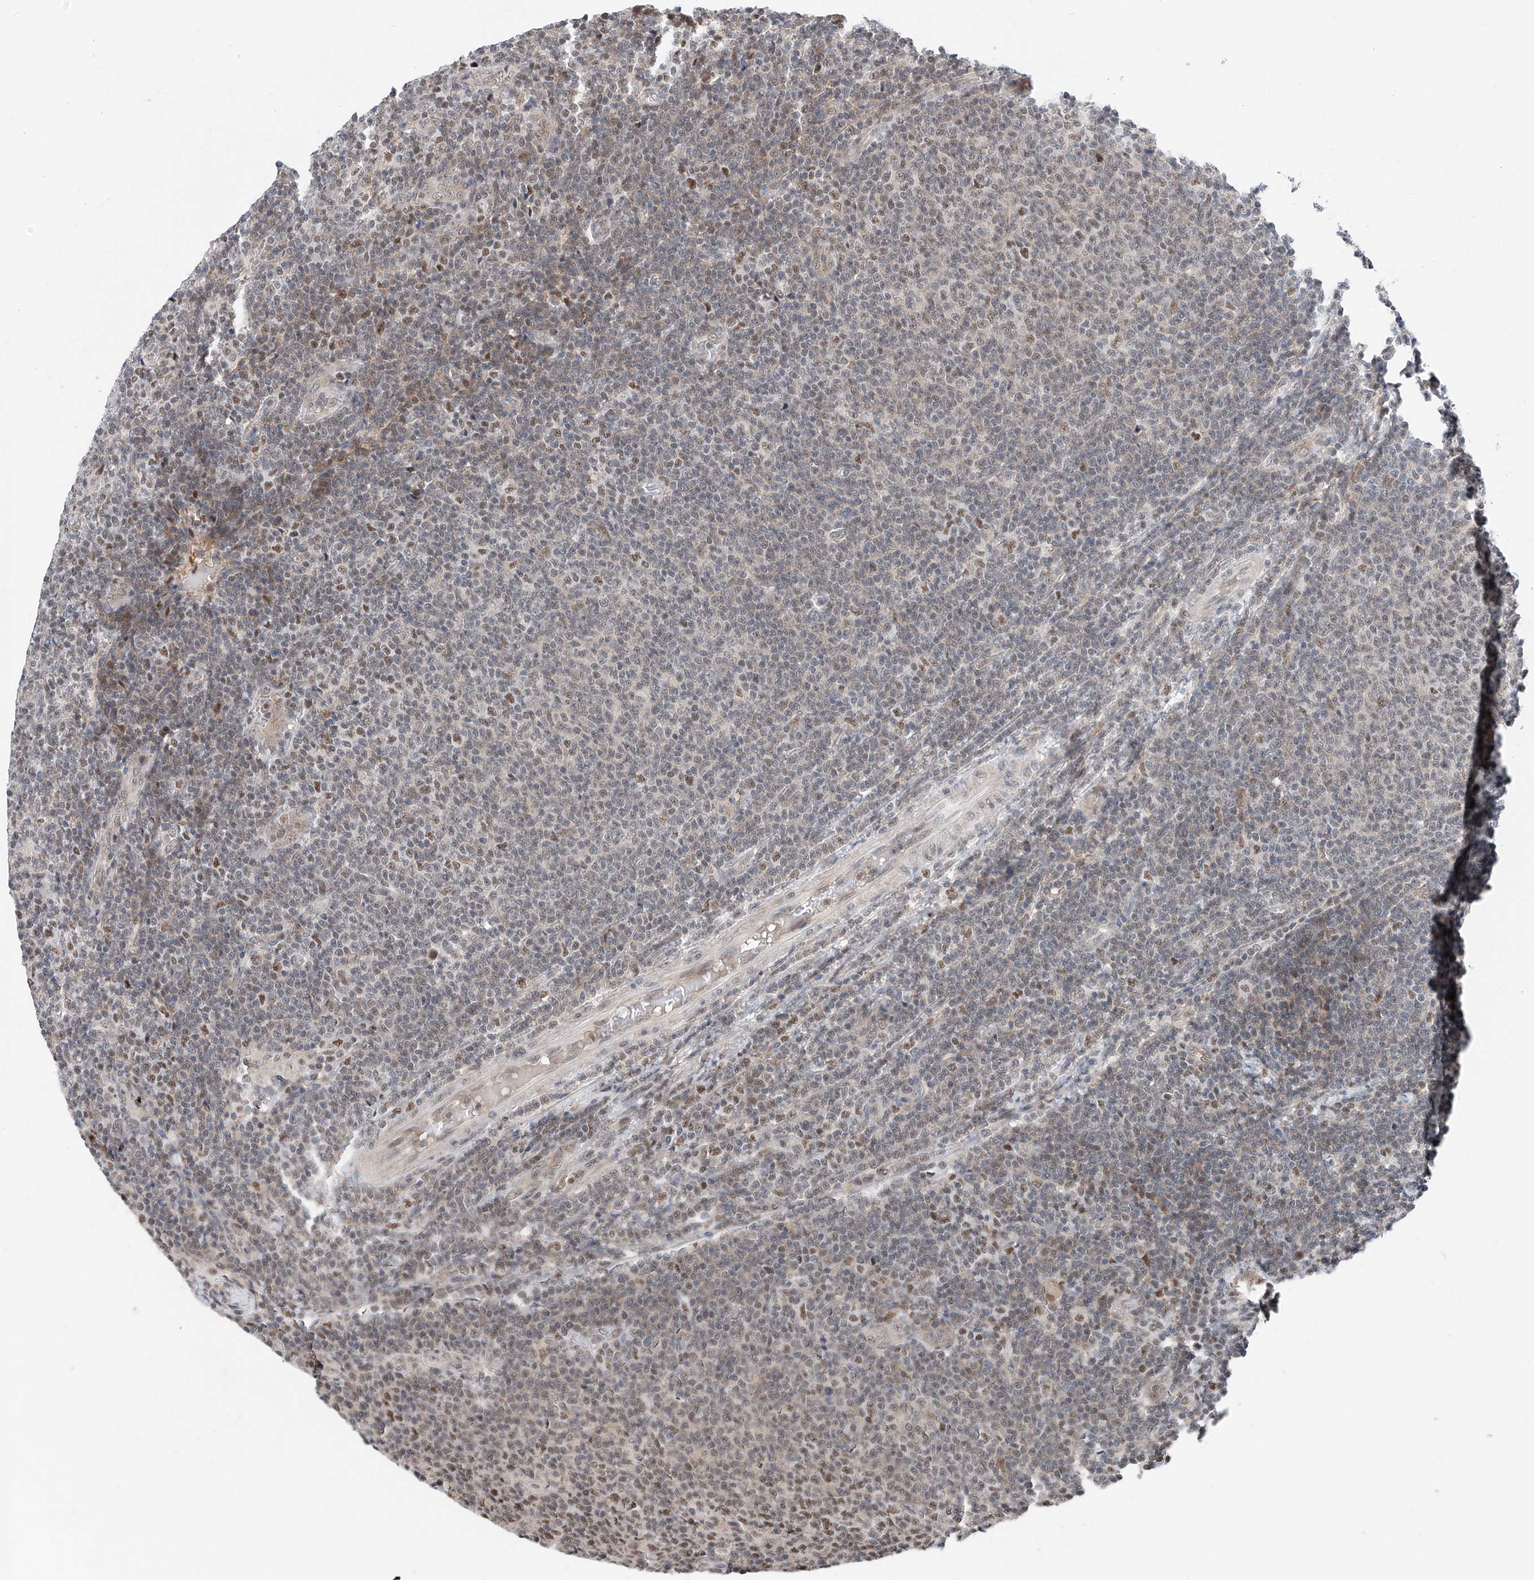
{"staining": {"intensity": "moderate", "quantity": "<25%", "location": "nuclear"}, "tissue": "lymphoma", "cell_type": "Tumor cells", "image_type": "cancer", "snomed": [{"axis": "morphology", "description": "Malignant lymphoma, non-Hodgkin's type, Low grade"}, {"axis": "topography", "description": "Lymph node"}], "caption": "Tumor cells demonstrate low levels of moderate nuclear expression in about <25% of cells in lymphoma. Using DAB (3,3'-diaminobenzidine) (brown) and hematoxylin (blue) stains, captured at high magnification using brightfield microscopy.", "gene": "SNRNP200", "patient": {"sex": "male", "age": 66}}